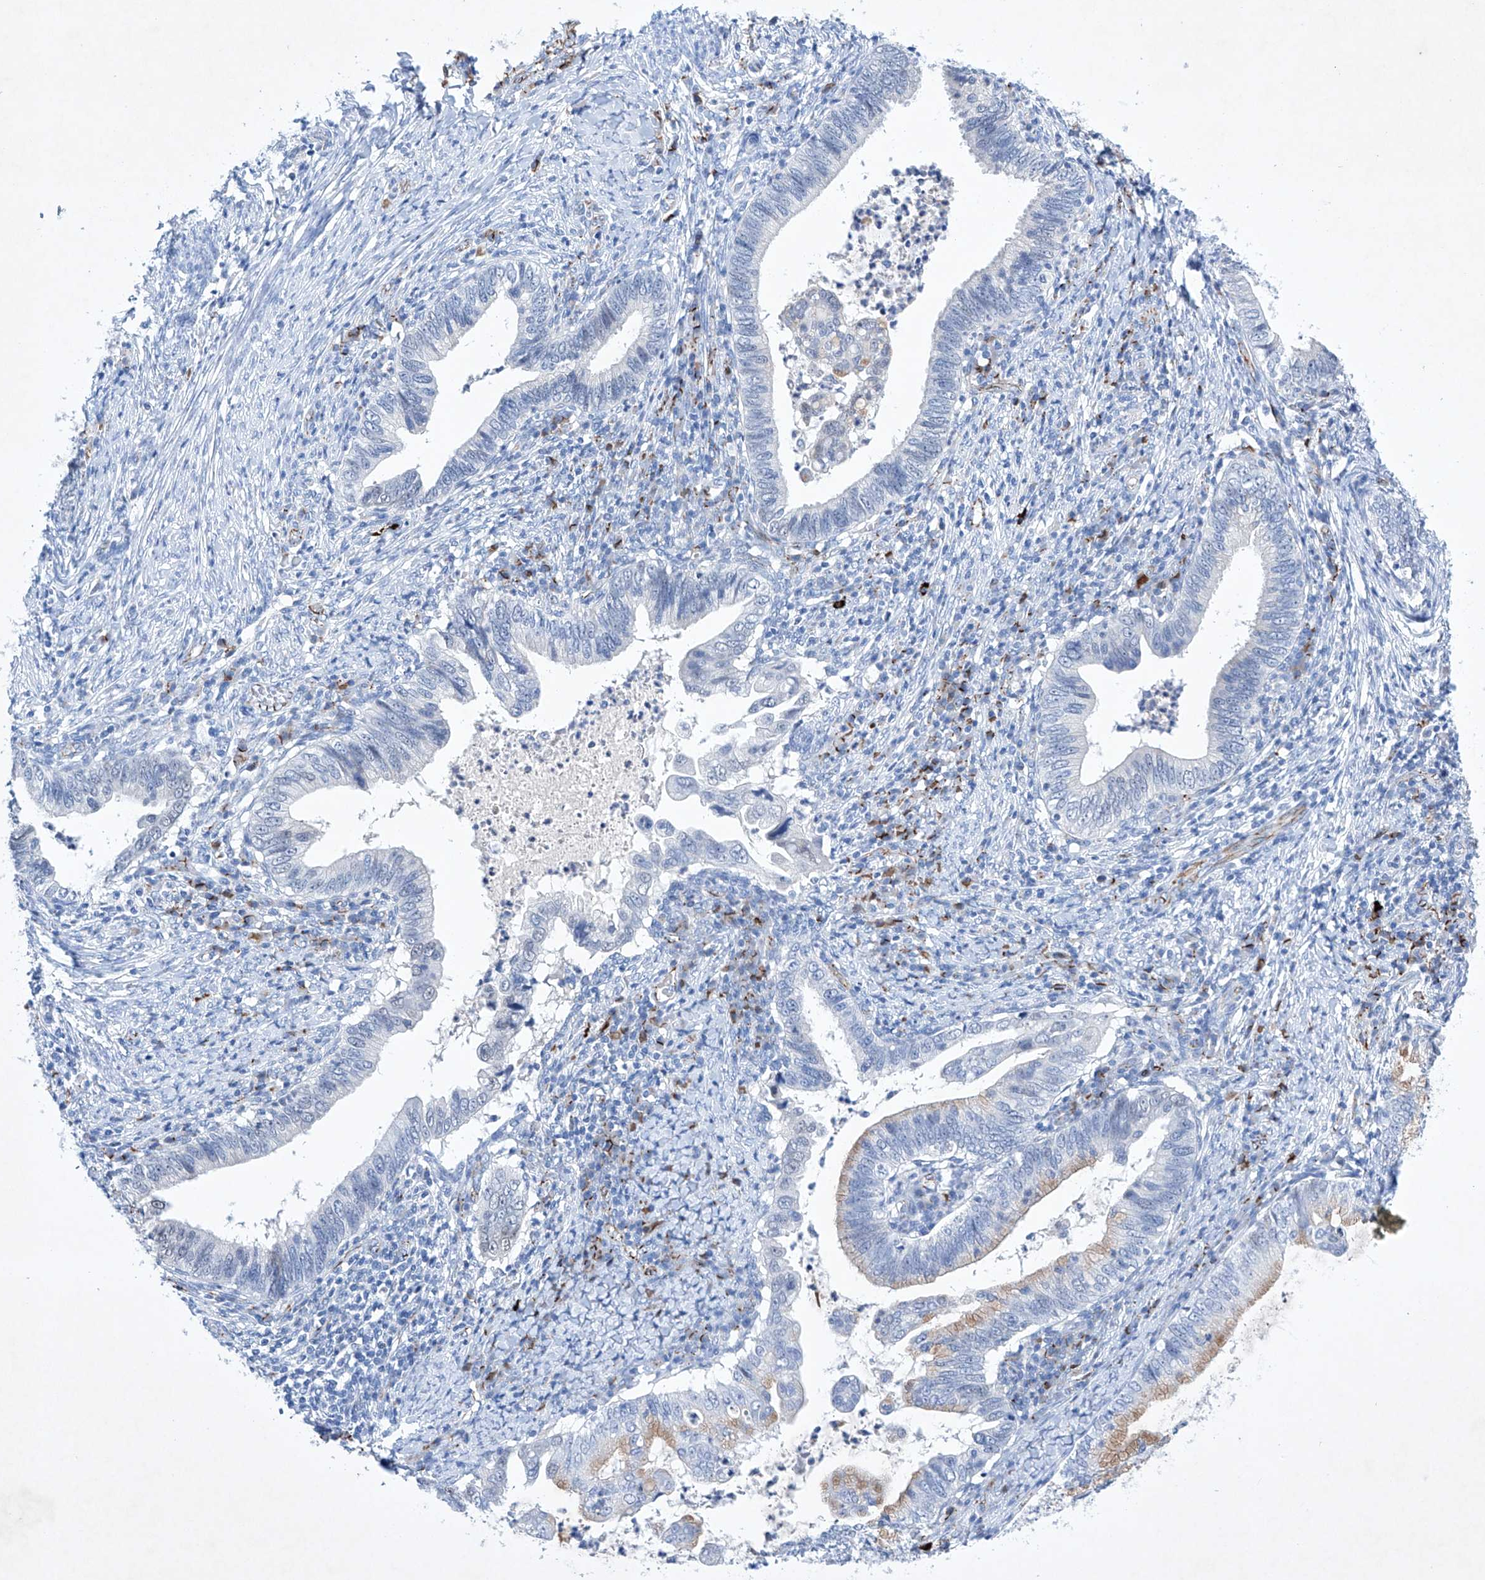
{"staining": {"intensity": "moderate", "quantity": "<25%", "location": "cytoplasmic/membranous"}, "tissue": "cervical cancer", "cell_type": "Tumor cells", "image_type": "cancer", "snomed": [{"axis": "morphology", "description": "Adenocarcinoma, NOS"}, {"axis": "topography", "description": "Cervix"}], "caption": "This is a photomicrograph of immunohistochemistry staining of cervical adenocarcinoma, which shows moderate expression in the cytoplasmic/membranous of tumor cells.", "gene": "ETV7", "patient": {"sex": "female", "age": 36}}